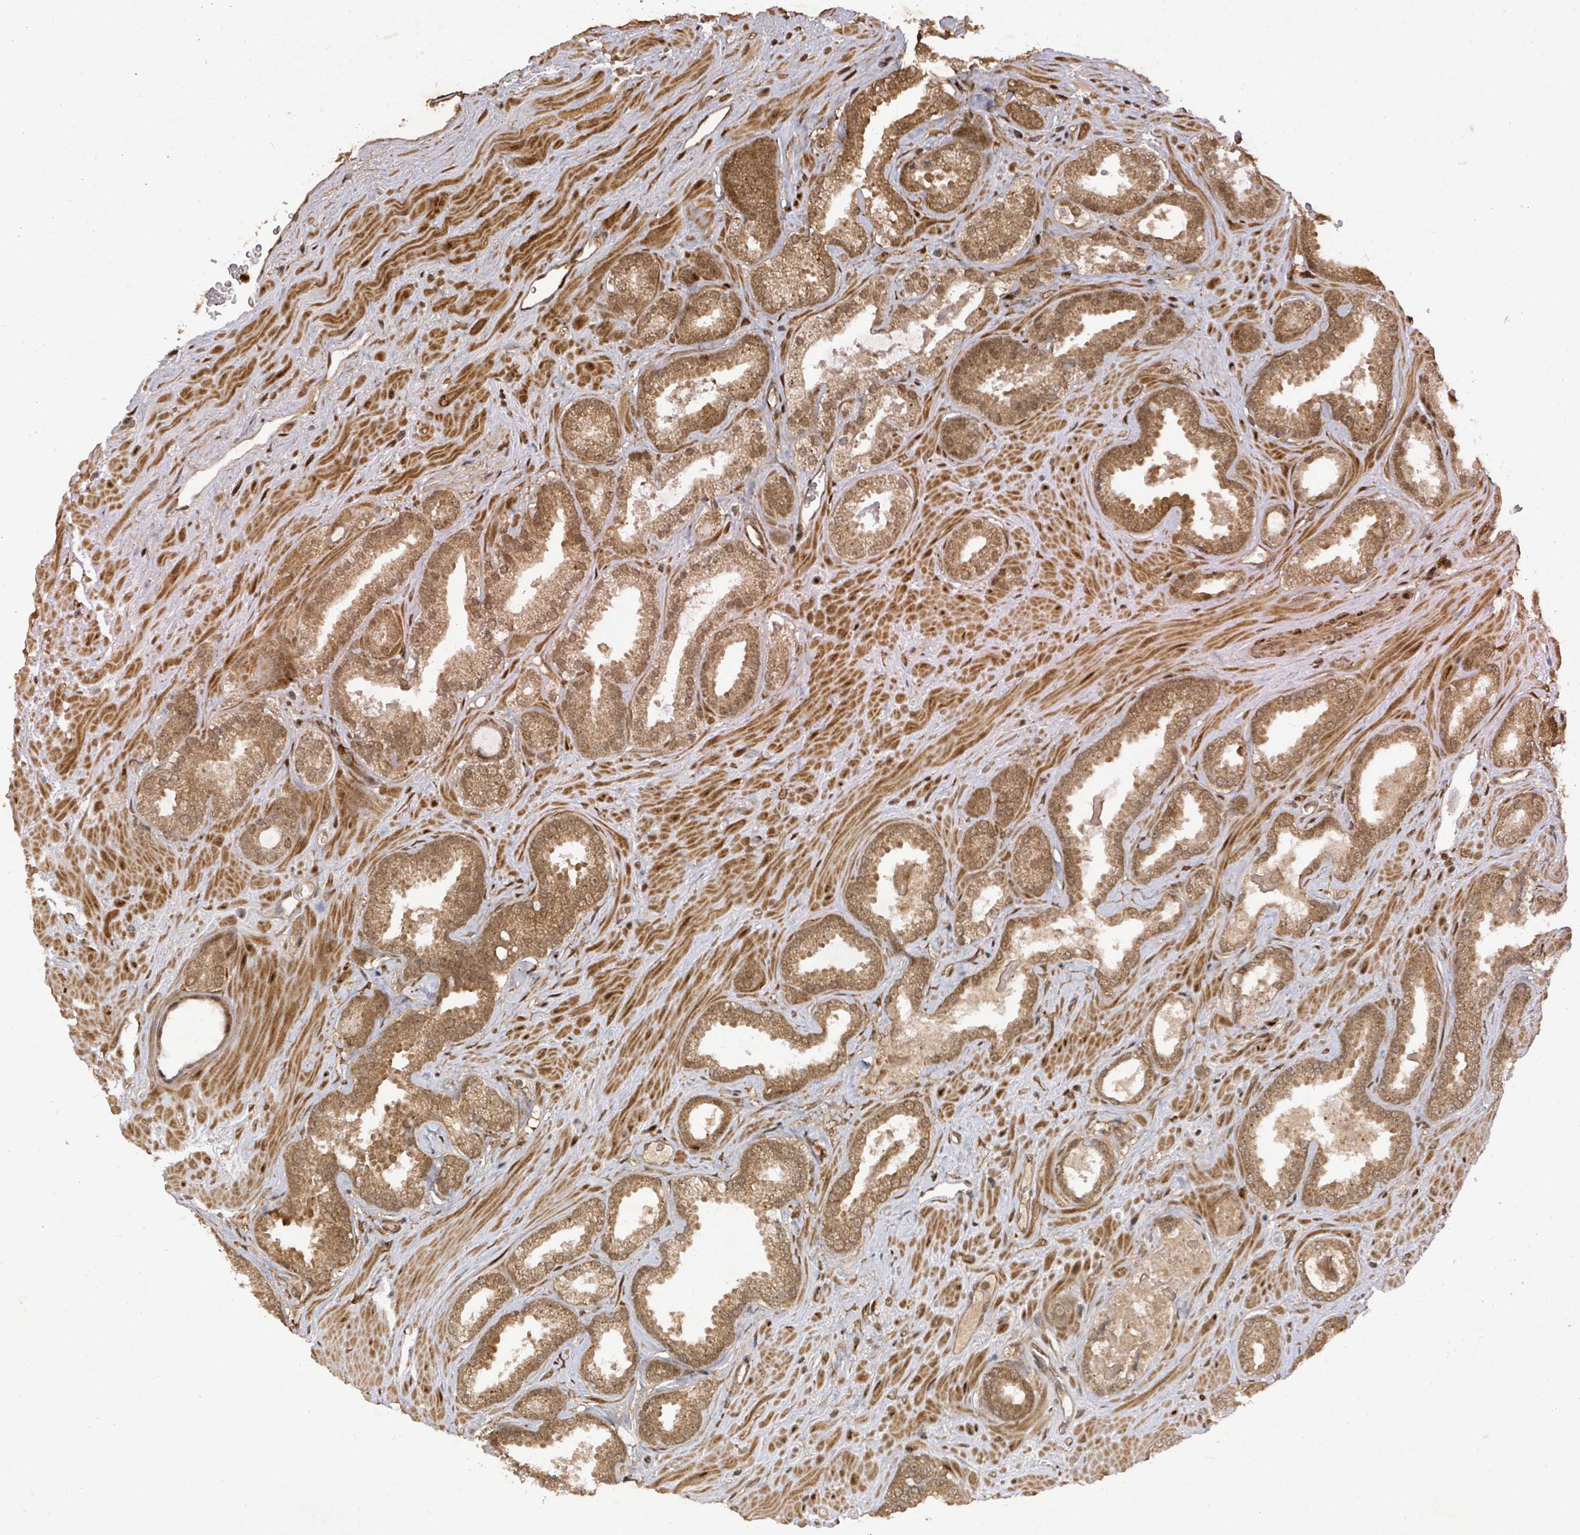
{"staining": {"intensity": "moderate", "quantity": ">75%", "location": "cytoplasmic/membranous,nuclear"}, "tissue": "prostate cancer", "cell_type": "Tumor cells", "image_type": "cancer", "snomed": [{"axis": "morphology", "description": "Adenocarcinoma, Low grade"}, {"axis": "topography", "description": "Prostate"}], "caption": "Protein expression analysis of prostate low-grade adenocarcinoma demonstrates moderate cytoplasmic/membranous and nuclear staining in approximately >75% of tumor cells. (IHC, brightfield microscopy, high magnification).", "gene": "KDM4E", "patient": {"sex": "male", "age": 62}}